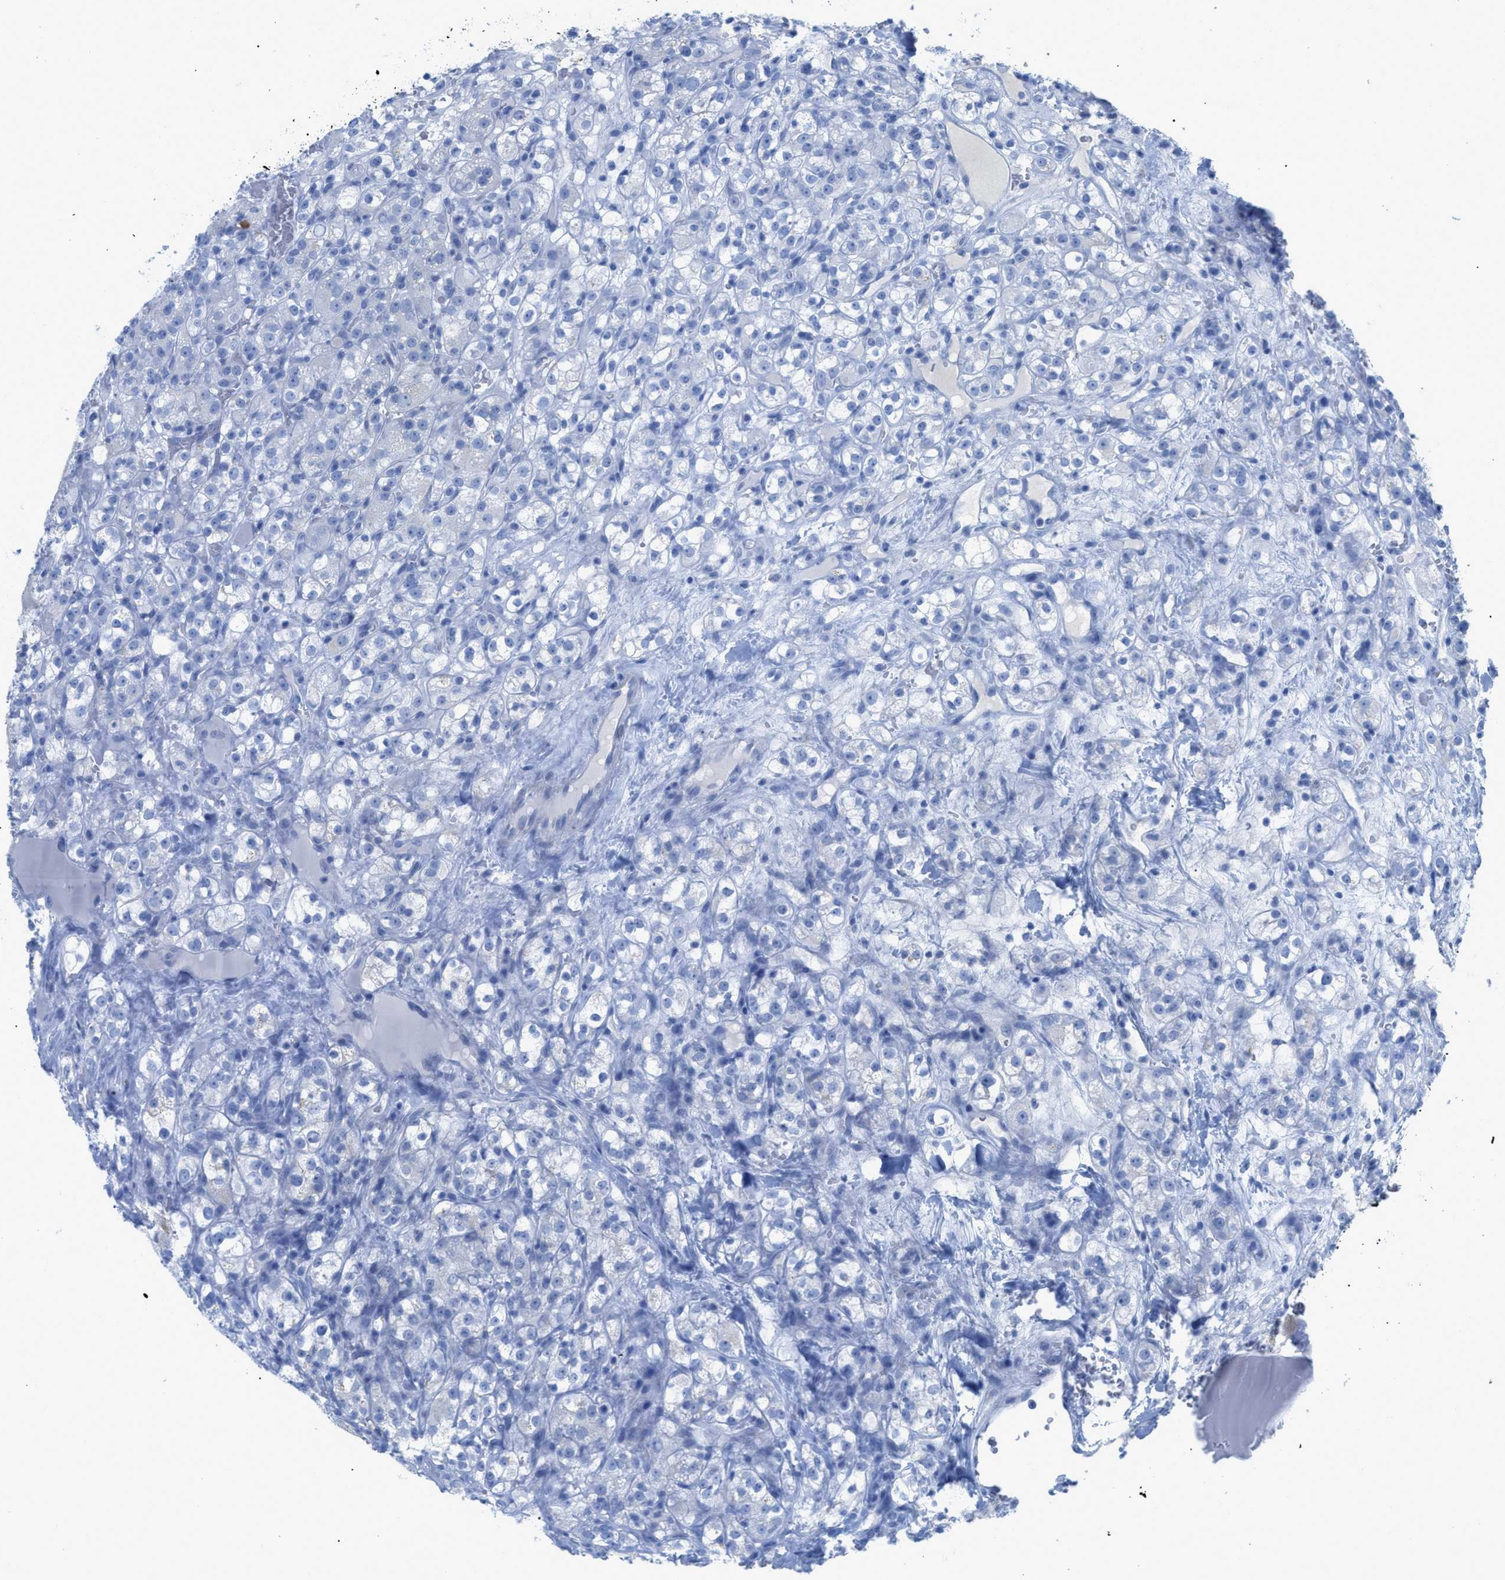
{"staining": {"intensity": "negative", "quantity": "none", "location": "none"}, "tissue": "renal cancer", "cell_type": "Tumor cells", "image_type": "cancer", "snomed": [{"axis": "morphology", "description": "Normal tissue, NOS"}, {"axis": "morphology", "description": "Adenocarcinoma, NOS"}, {"axis": "topography", "description": "Kidney"}], "caption": "DAB (3,3'-diaminobenzidine) immunohistochemical staining of human renal cancer shows no significant expression in tumor cells. The staining was performed using DAB (3,3'-diaminobenzidine) to visualize the protein expression in brown, while the nuclei were stained in blue with hematoxylin (Magnification: 20x).", "gene": "TCL1A", "patient": {"sex": "male", "age": 61}}